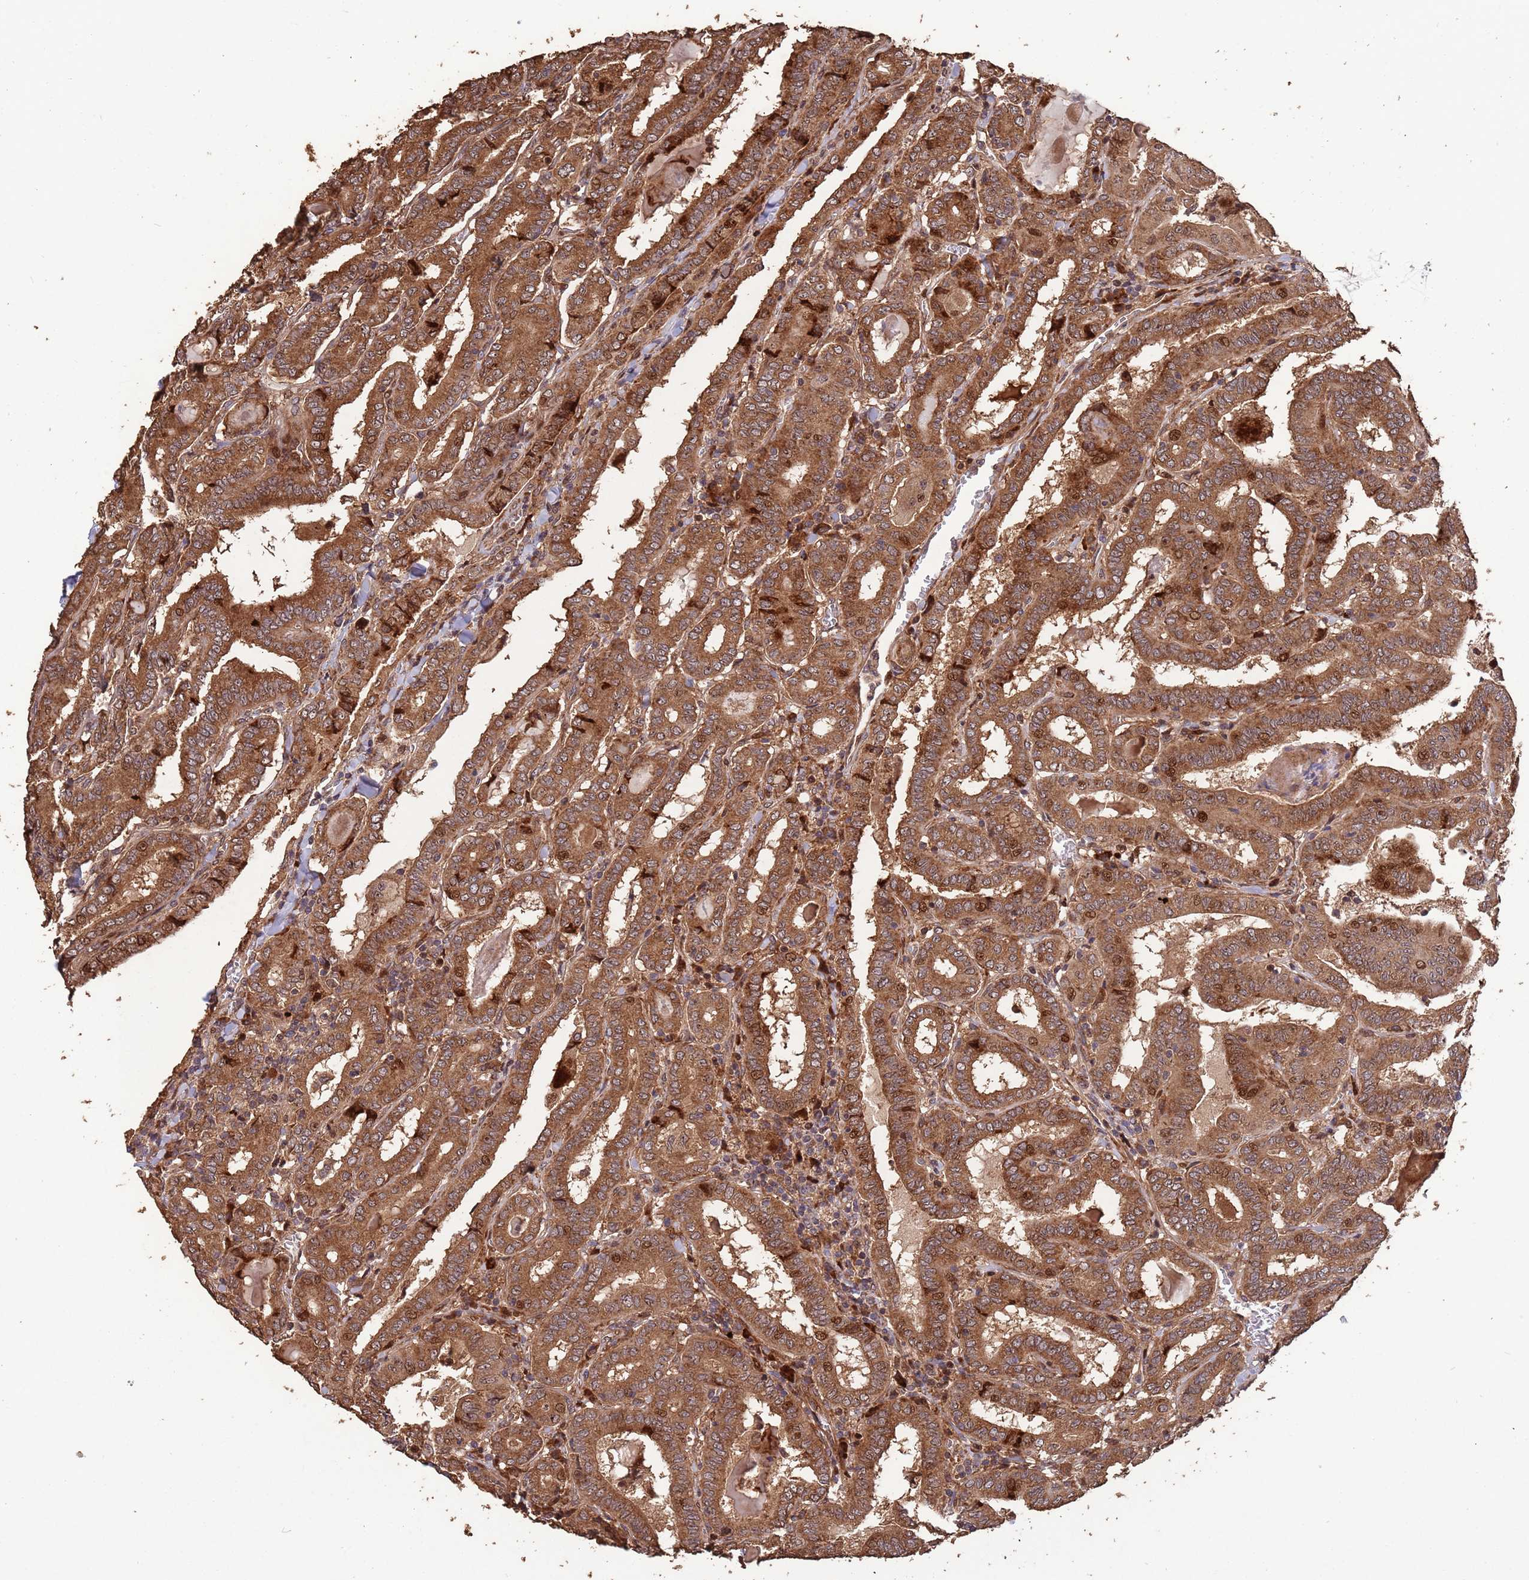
{"staining": {"intensity": "moderate", "quantity": ">75%", "location": "cytoplasmic/membranous"}, "tissue": "thyroid cancer", "cell_type": "Tumor cells", "image_type": "cancer", "snomed": [{"axis": "morphology", "description": "Papillary adenocarcinoma, NOS"}, {"axis": "topography", "description": "Thyroid gland"}], "caption": "Thyroid cancer (papillary adenocarcinoma) stained with immunohistochemistry reveals moderate cytoplasmic/membranous expression in approximately >75% of tumor cells.", "gene": "ZNF428", "patient": {"sex": "female", "age": 72}}